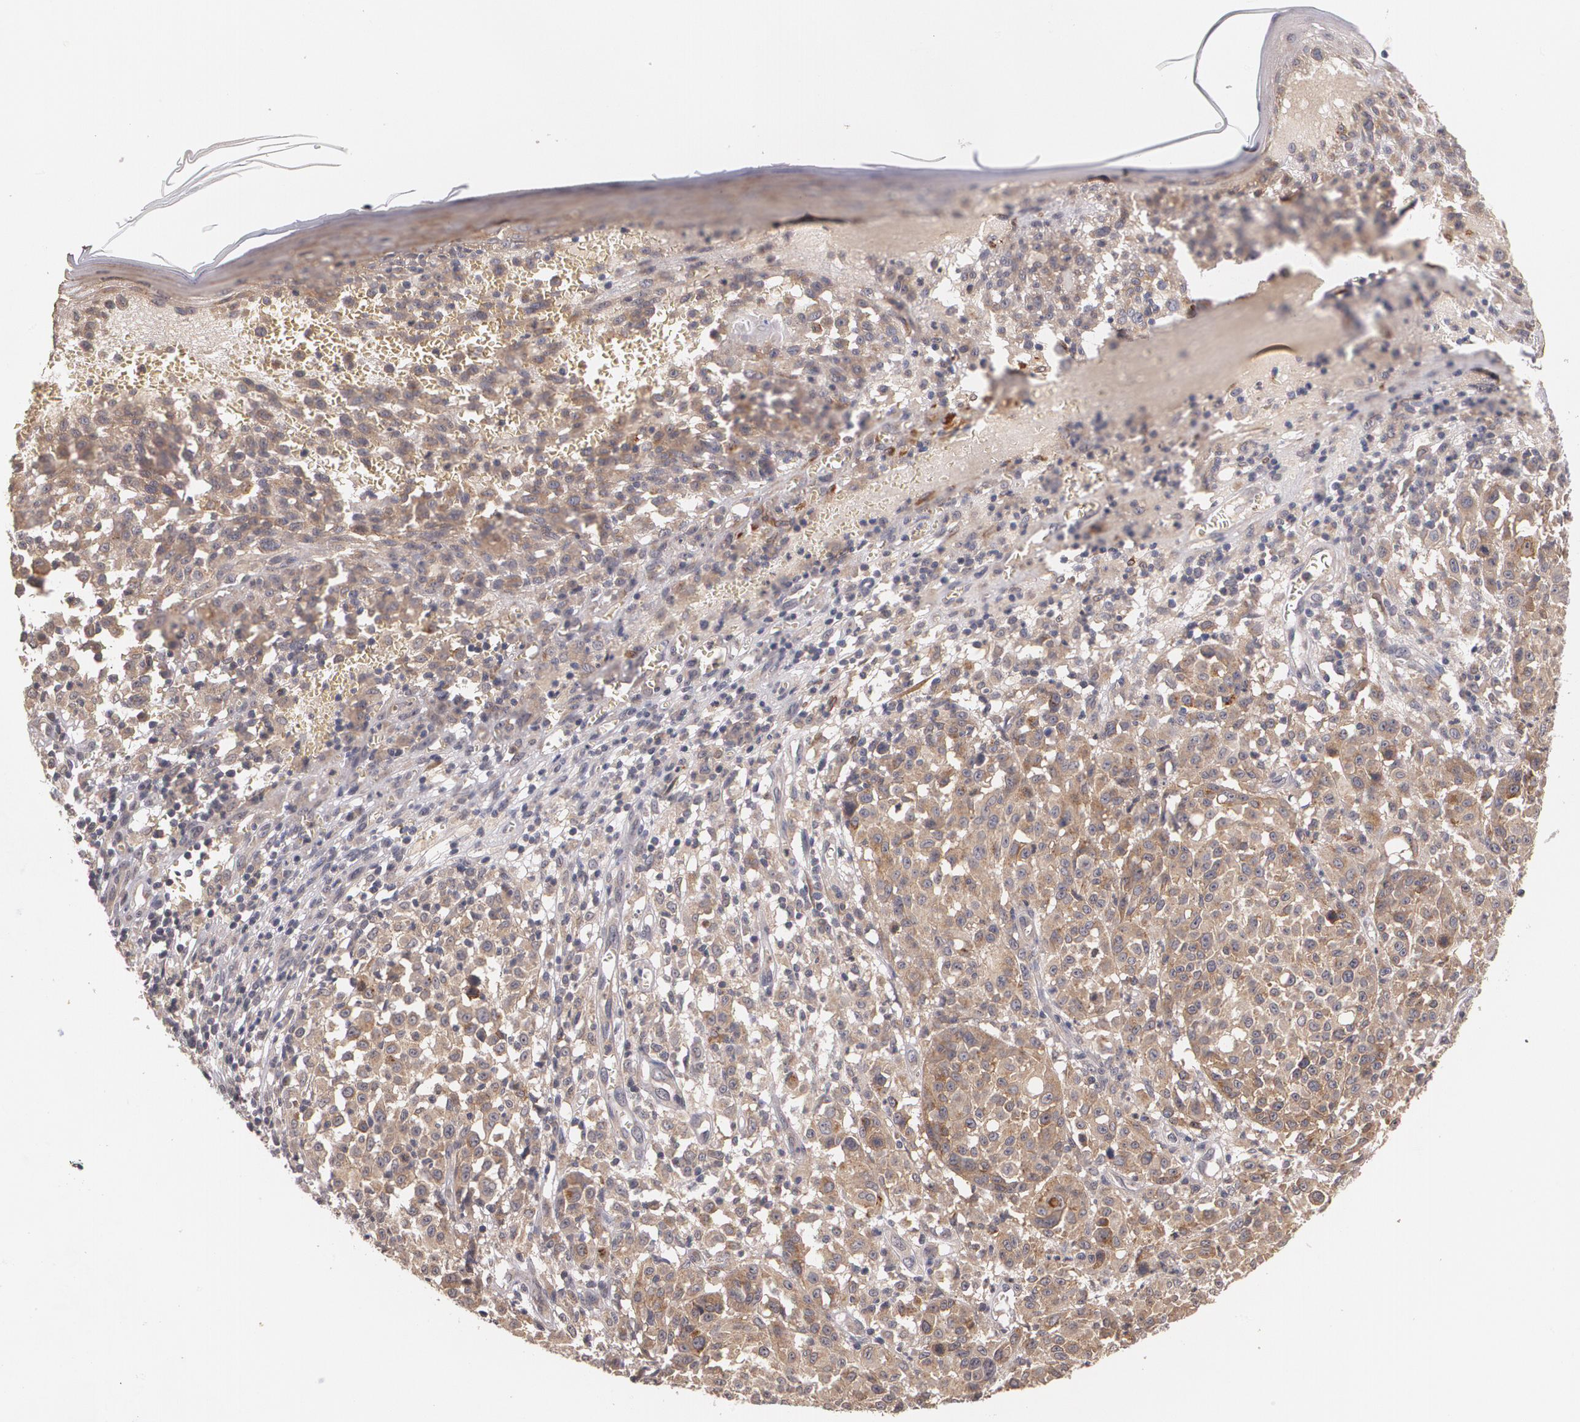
{"staining": {"intensity": "moderate", "quantity": ">75%", "location": "cytoplasmic/membranous"}, "tissue": "melanoma", "cell_type": "Tumor cells", "image_type": "cancer", "snomed": [{"axis": "morphology", "description": "Malignant melanoma, NOS"}, {"axis": "topography", "description": "Skin"}], "caption": "Human melanoma stained with a protein marker demonstrates moderate staining in tumor cells.", "gene": "IFNGR2", "patient": {"sex": "female", "age": 49}}